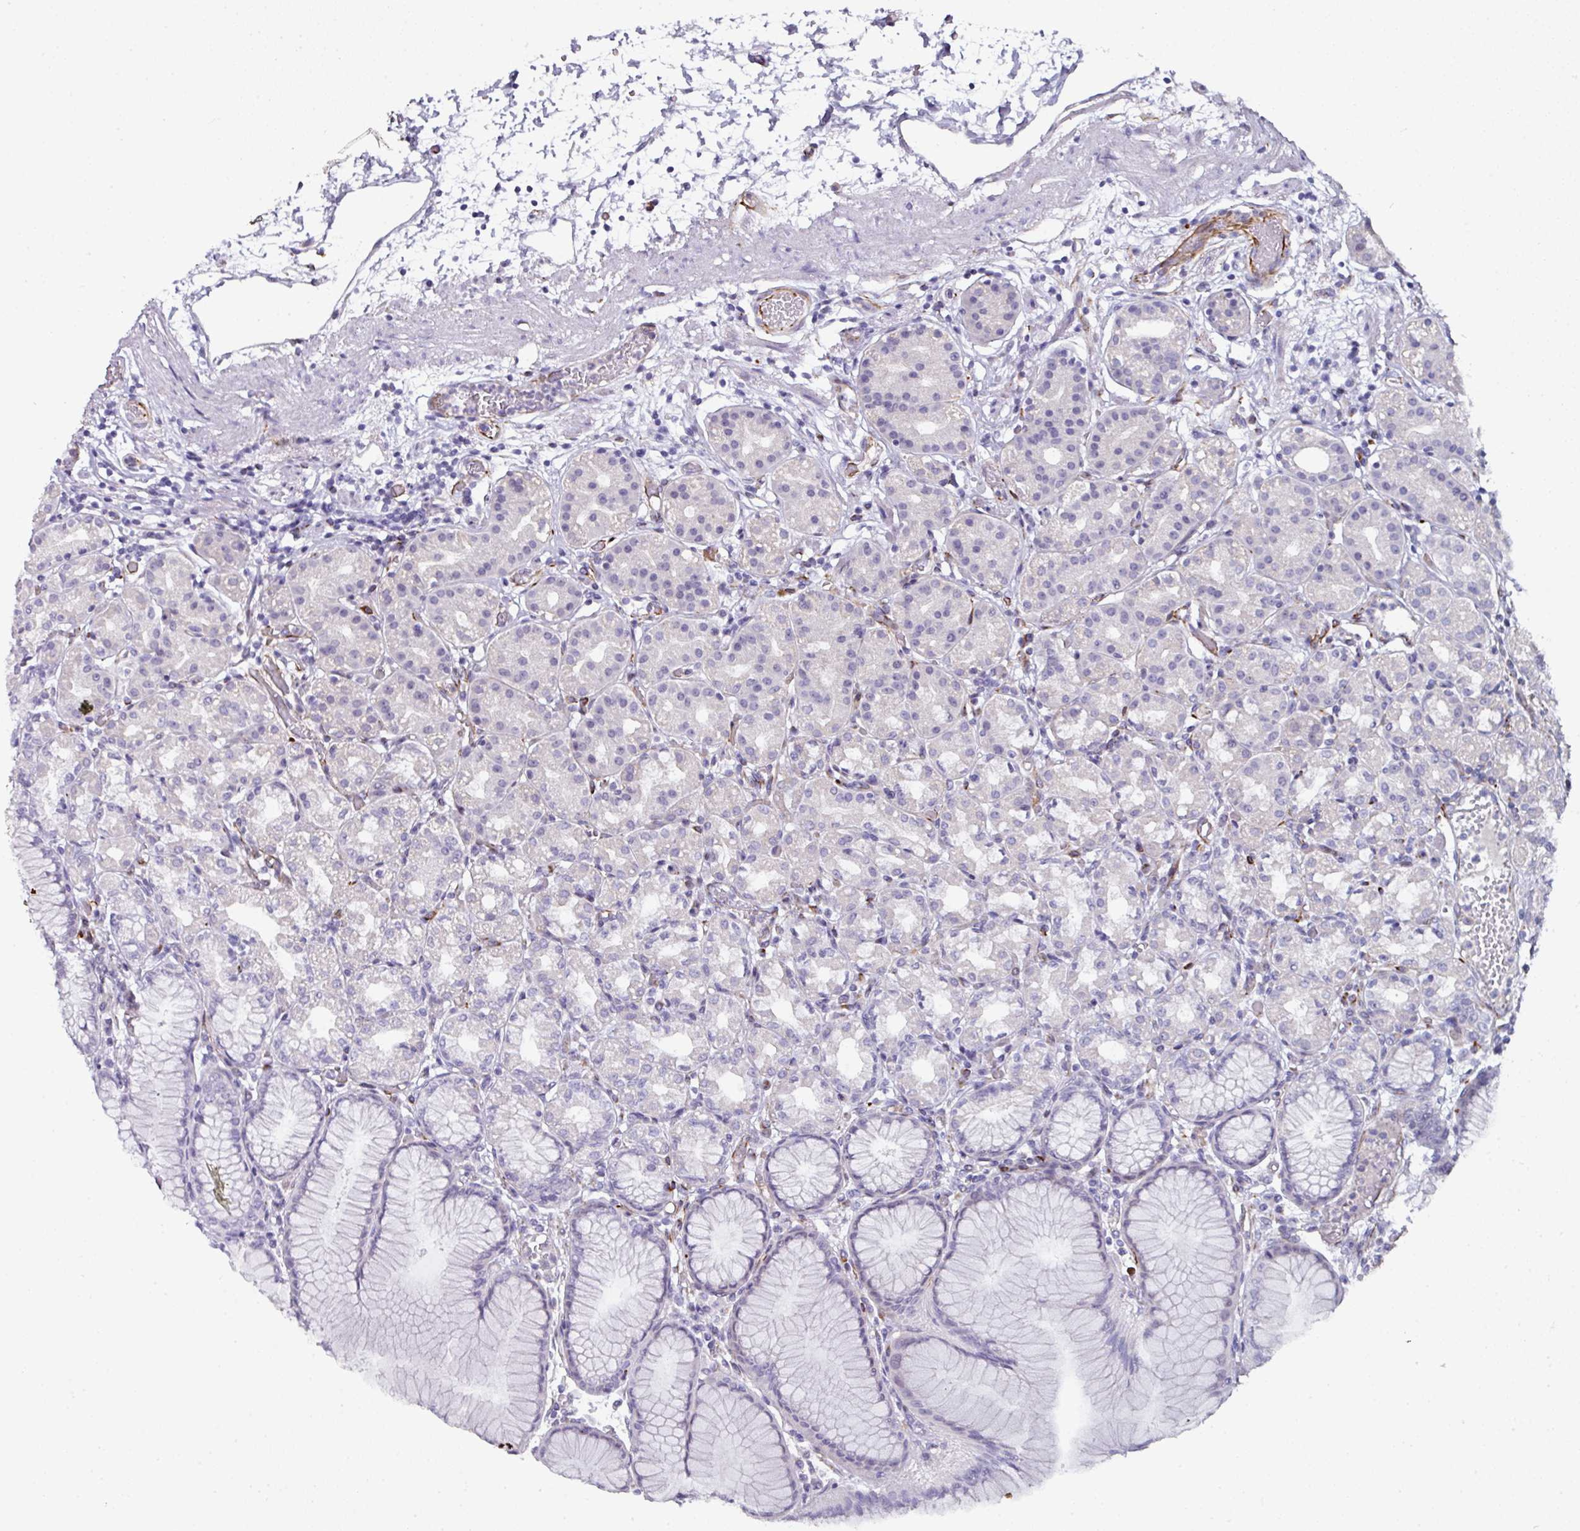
{"staining": {"intensity": "negative", "quantity": "none", "location": "none"}, "tissue": "stomach", "cell_type": "Glandular cells", "image_type": "normal", "snomed": [{"axis": "morphology", "description": "Normal tissue, NOS"}, {"axis": "topography", "description": "Stomach"}], "caption": "This is an IHC image of benign stomach. There is no staining in glandular cells.", "gene": "TMPRSS9", "patient": {"sex": "female", "age": 57}}